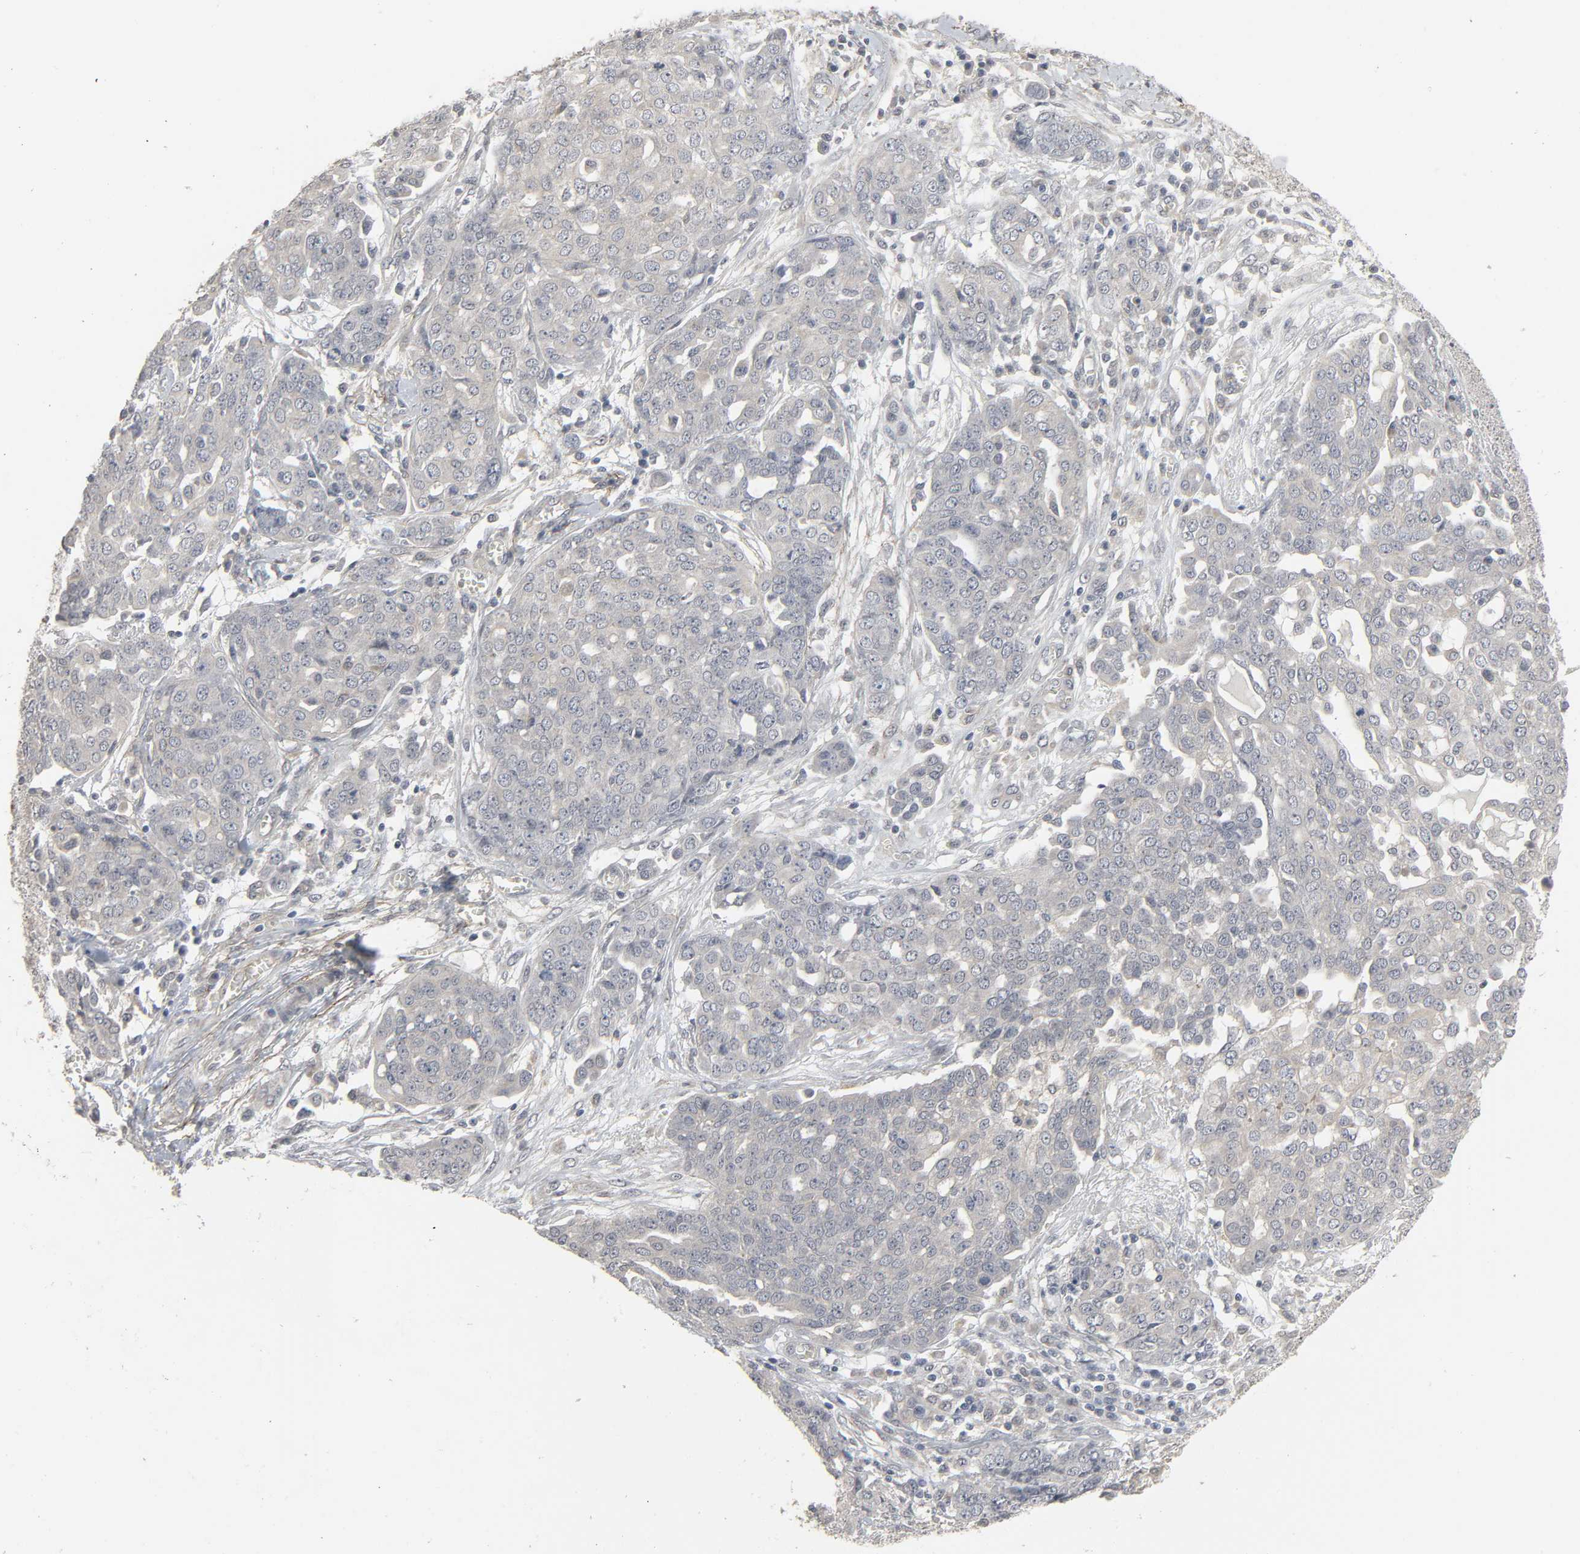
{"staining": {"intensity": "negative", "quantity": "none", "location": "none"}, "tissue": "ovarian cancer", "cell_type": "Tumor cells", "image_type": "cancer", "snomed": [{"axis": "morphology", "description": "Cystadenocarcinoma, serous, NOS"}, {"axis": "topography", "description": "Soft tissue"}, {"axis": "topography", "description": "Ovary"}], "caption": "Immunohistochemistry histopathology image of neoplastic tissue: human ovarian cancer stained with DAB (3,3'-diaminobenzidine) reveals no significant protein expression in tumor cells.", "gene": "ZNF222", "patient": {"sex": "female", "age": 57}}